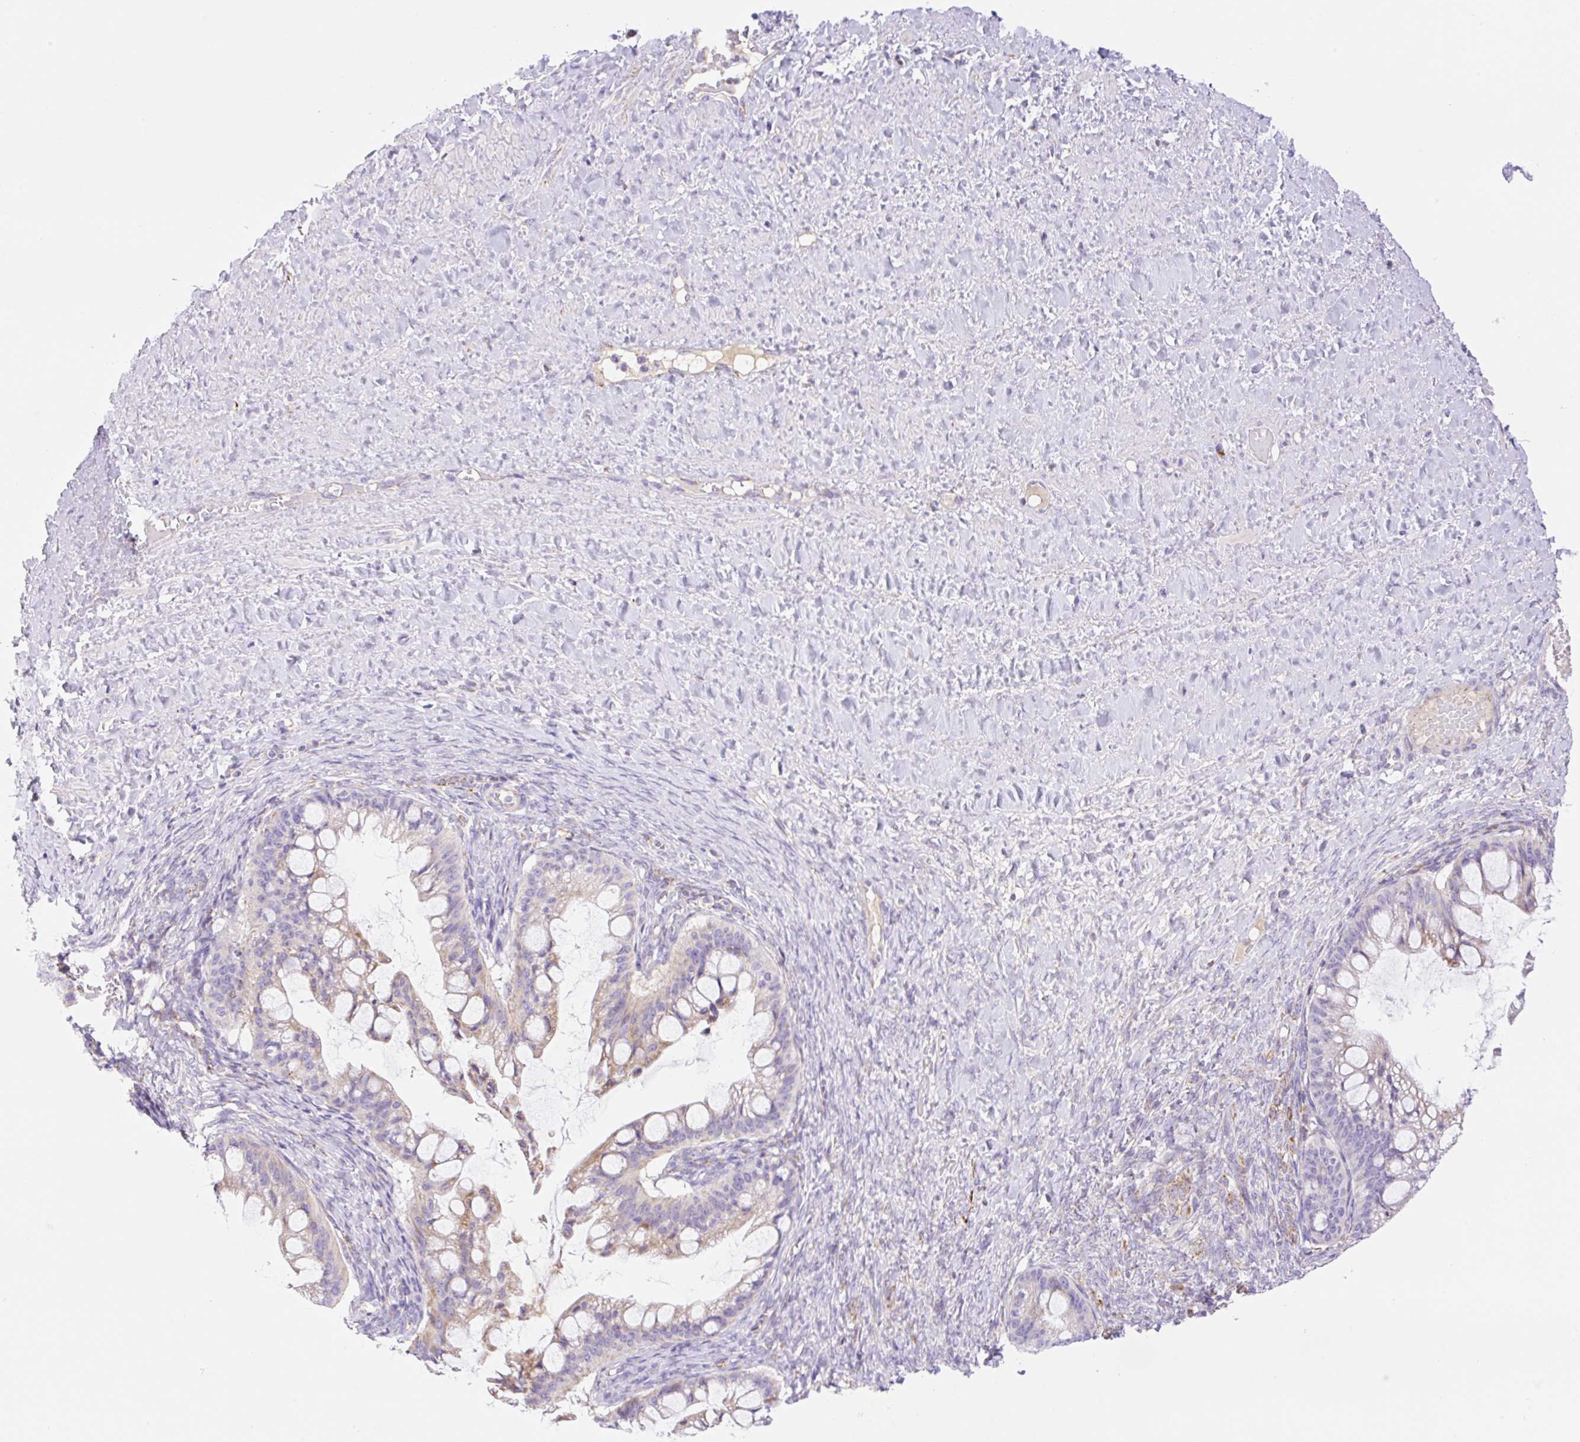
{"staining": {"intensity": "weak", "quantity": "25%-75%", "location": "cytoplasmic/membranous"}, "tissue": "ovarian cancer", "cell_type": "Tumor cells", "image_type": "cancer", "snomed": [{"axis": "morphology", "description": "Cystadenocarcinoma, mucinous, NOS"}, {"axis": "topography", "description": "Ovary"}], "caption": "Human ovarian mucinous cystadenocarcinoma stained with a brown dye demonstrates weak cytoplasmic/membranous positive expression in about 25%-75% of tumor cells.", "gene": "ETNK2", "patient": {"sex": "female", "age": 73}}